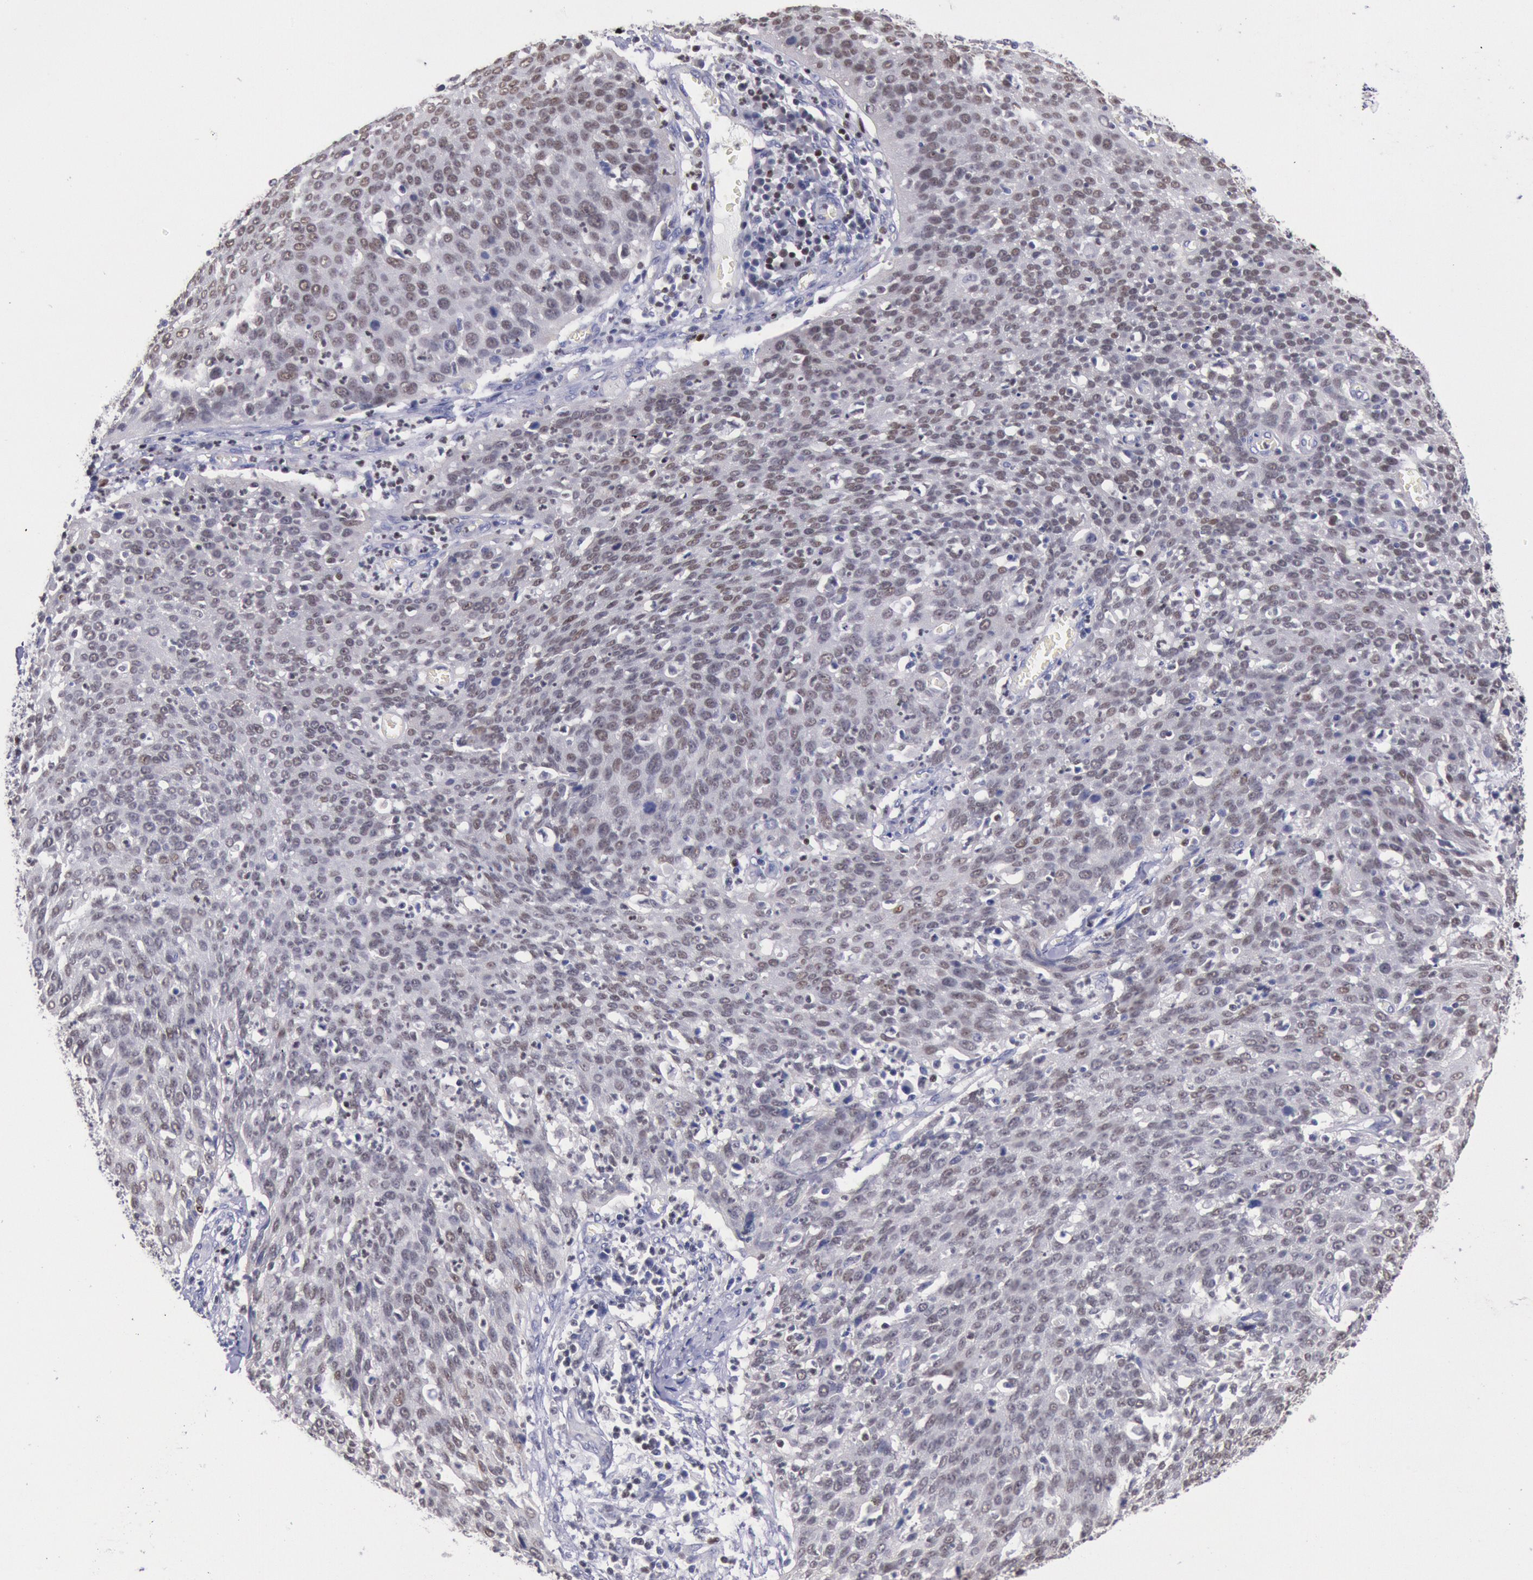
{"staining": {"intensity": "weak", "quantity": "25%-75%", "location": "nuclear"}, "tissue": "cervical cancer", "cell_type": "Tumor cells", "image_type": "cancer", "snomed": [{"axis": "morphology", "description": "Squamous cell carcinoma, NOS"}, {"axis": "topography", "description": "Cervix"}], "caption": "A brown stain highlights weak nuclear staining of a protein in squamous cell carcinoma (cervical) tumor cells. (Stains: DAB in brown, nuclei in blue, Microscopy: brightfield microscopy at high magnification).", "gene": "RPS6KA5", "patient": {"sex": "female", "age": 38}}